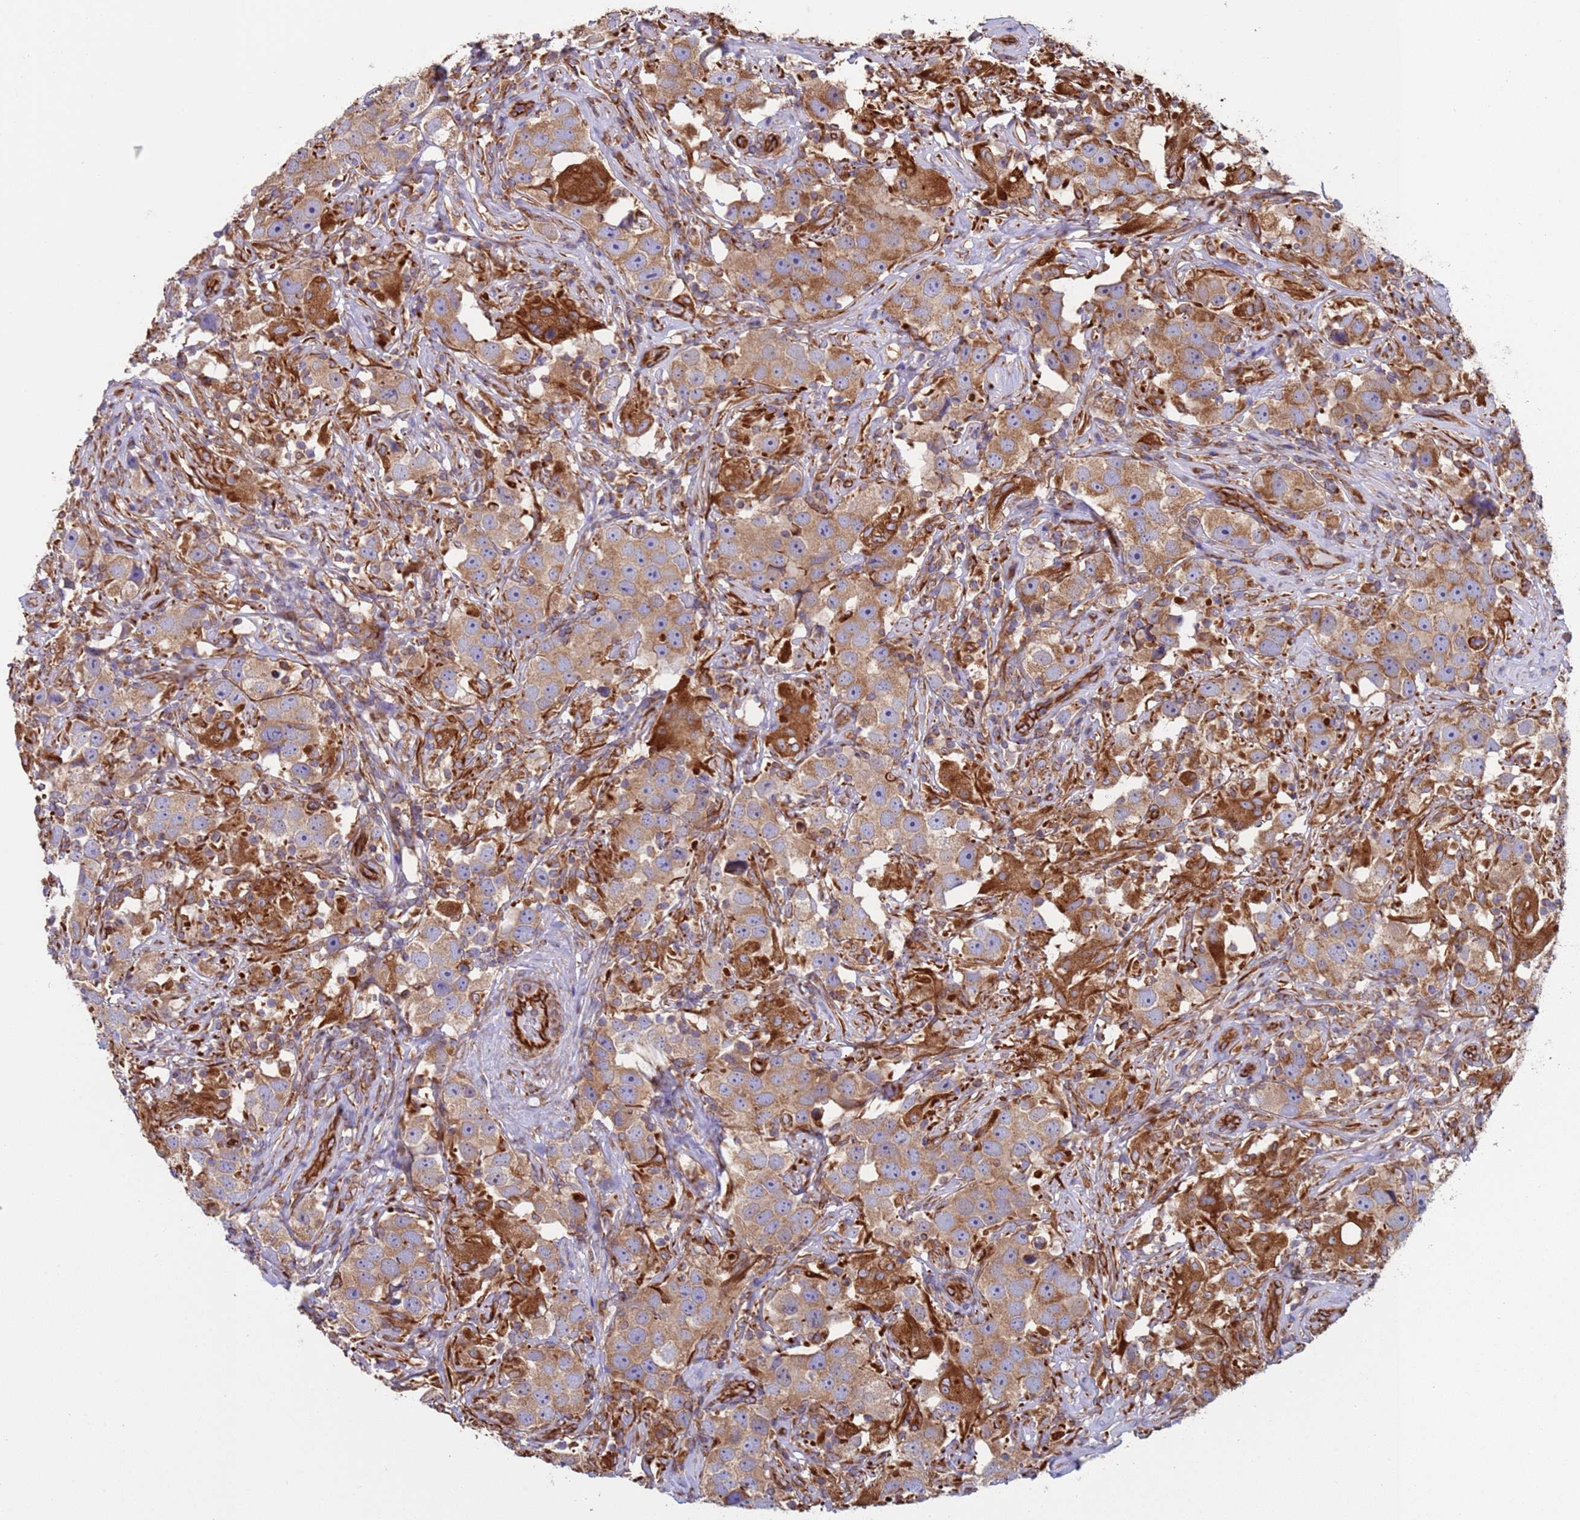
{"staining": {"intensity": "moderate", "quantity": ">75%", "location": "cytoplasmic/membranous"}, "tissue": "testis cancer", "cell_type": "Tumor cells", "image_type": "cancer", "snomed": [{"axis": "morphology", "description": "Seminoma, NOS"}, {"axis": "topography", "description": "Testis"}], "caption": "Testis seminoma stained with a protein marker demonstrates moderate staining in tumor cells.", "gene": "NUDT12", "patient": {"sex": "male", "age": 49}}